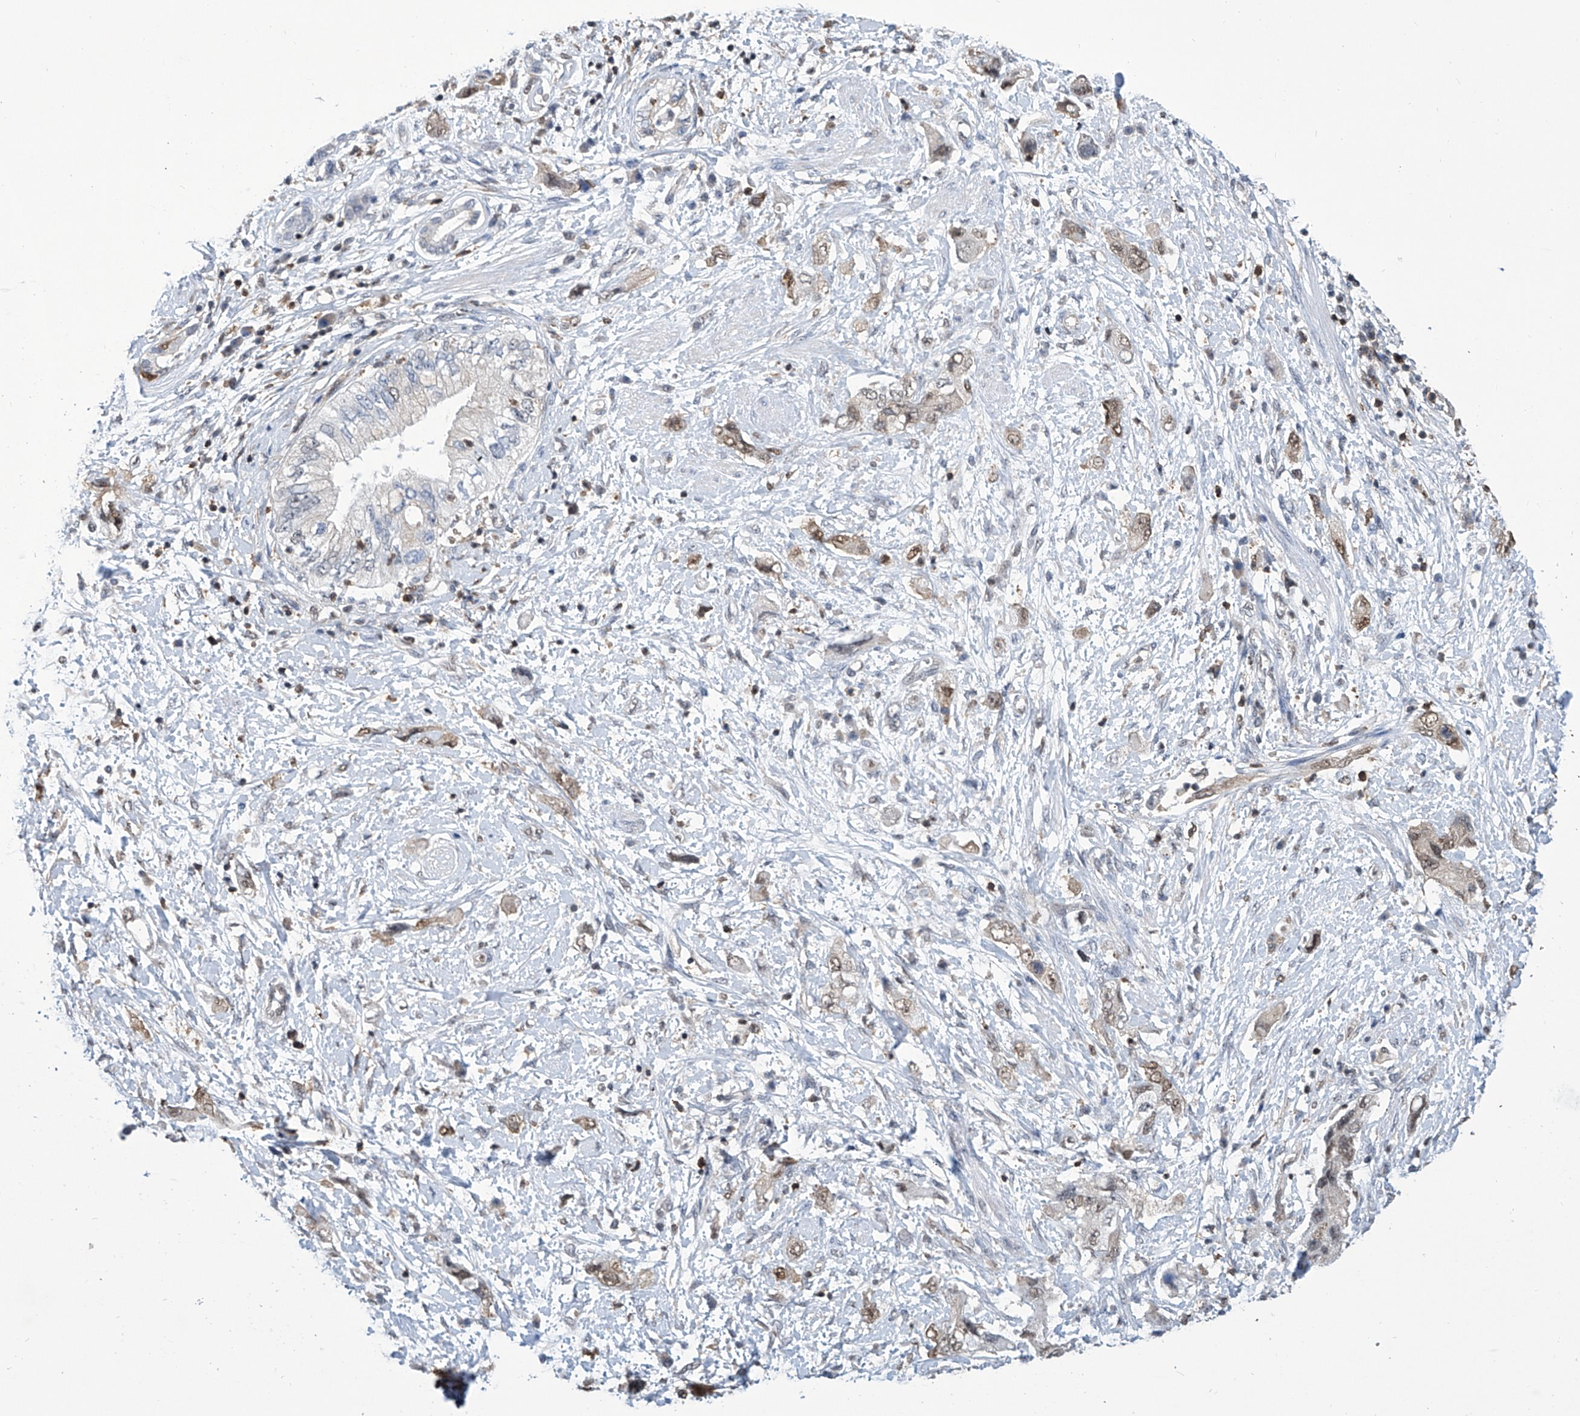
{"staining": {"intensity": "weak", "quantity": "25%-75%", "location": "nuclear"}, "tissue": "pancreatic cancer", "cell_type": "Tumor cells", "image_type": "cancer", "snomed": [{"axis": "morphology", "description": "Adenocarcinoma, NOS"}, {"axis": "topography", "description": "Pancreas"}], "caption": "Immunohistochemistry (DAB) staining of human pancreatic adenocarcinoma demonstrates weak nuclear protein staining in approximately 25%-75% of tumor cells. The protein of interest is shown in brown color, while the nuclei are stained blue.", "gene": "SREBF2", "patient": {"sex": "female", "age": 73}}